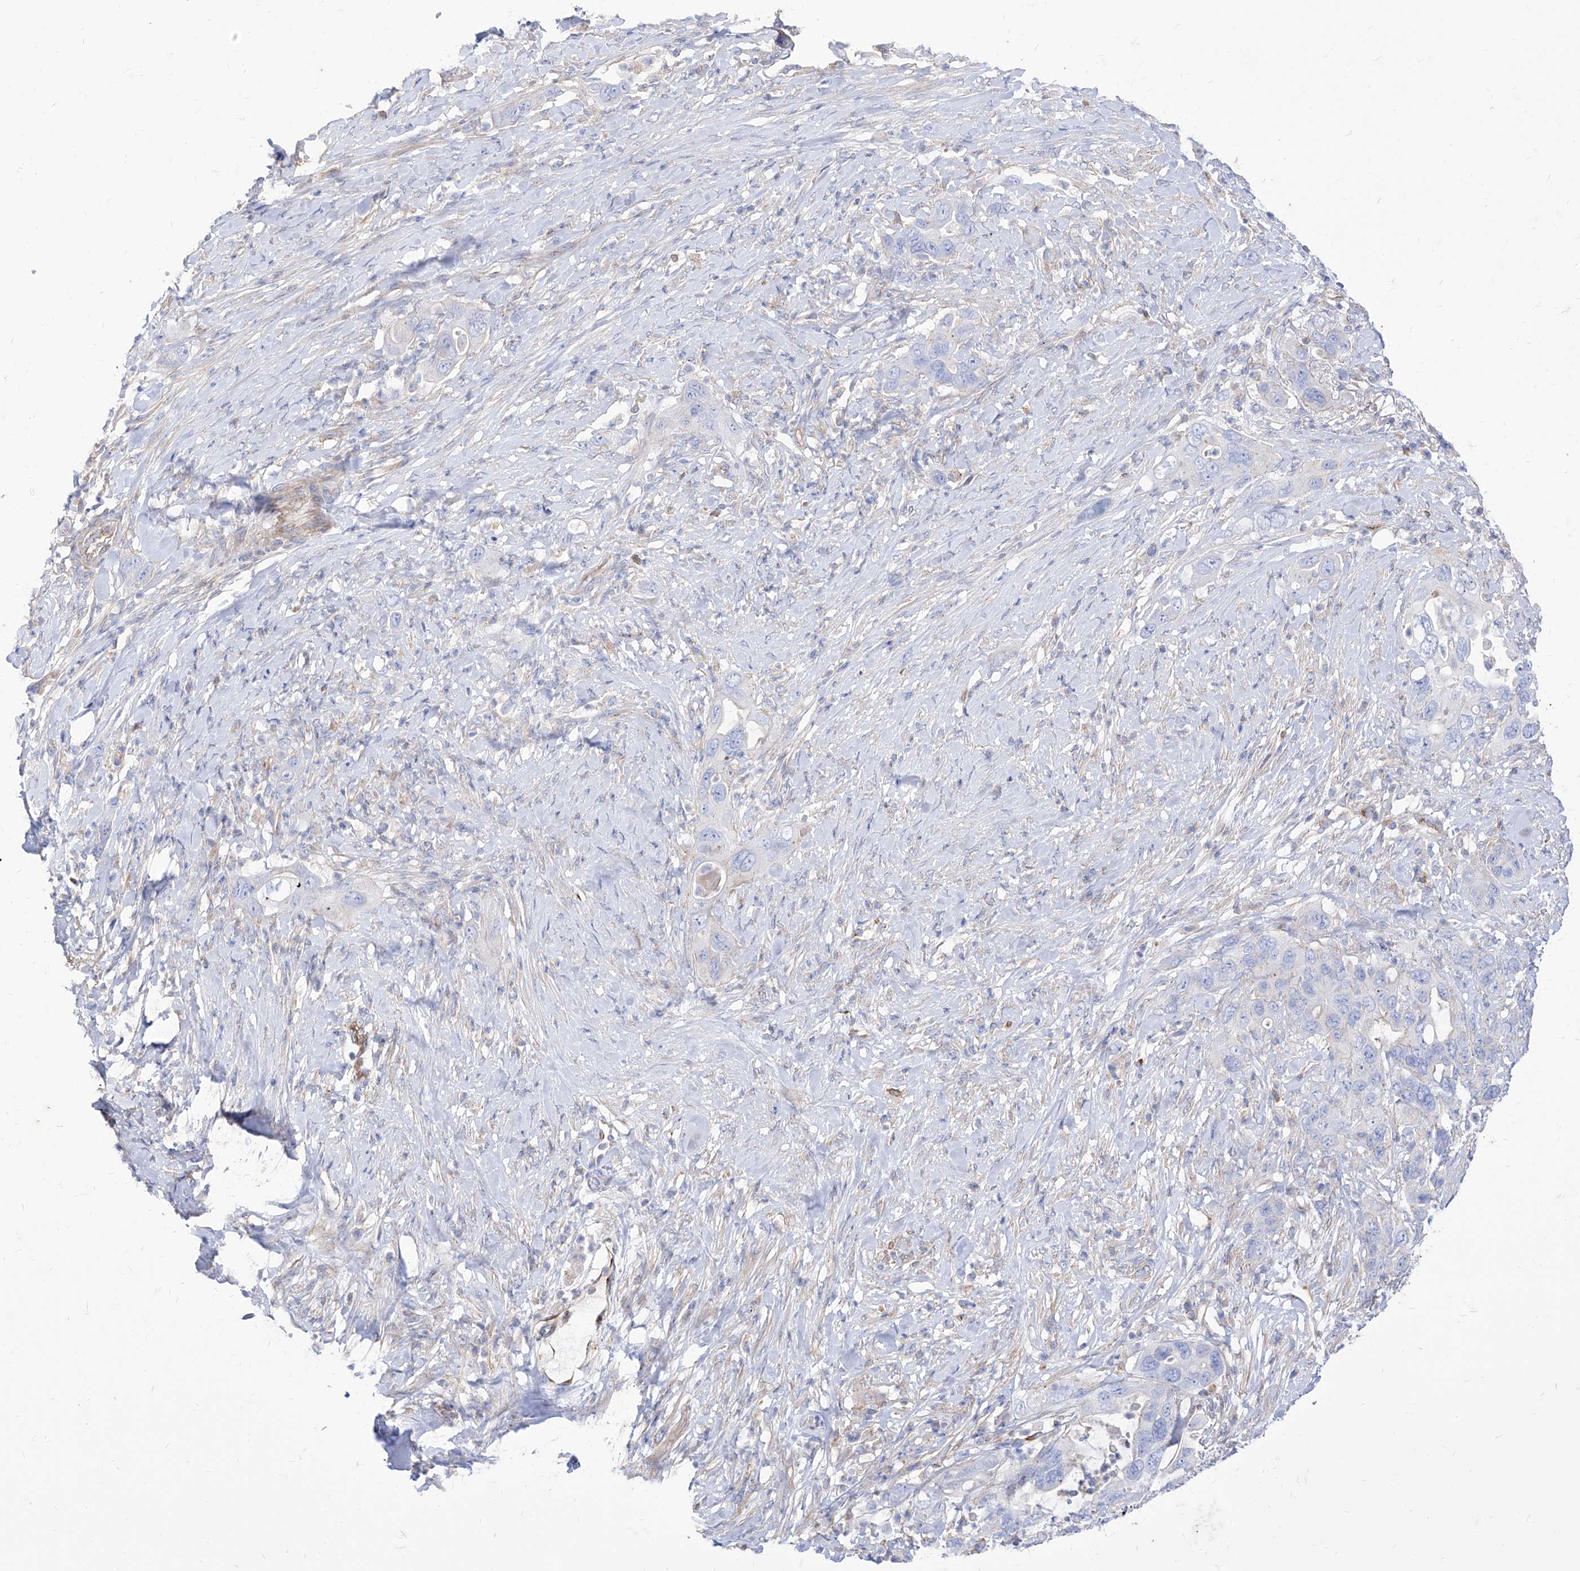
{"staining": {"intensity": "negative", "quantity": "none", "location": "none"}, "tissue": "pancreatic cancer", "cell_type": "Tumor cells", "image_type": "cancer", "snomed": [{"axis": "morphology", "description": "Adenocarcinoma, NOS"}, {"axis": "topography", "description": "Pancreas"}], "caption": "A photomicrograph of pancreatic adenocarcinoma stained for a protein displays no brown staining in tumor cells.", "gene": "C1orf74", "patient": {"sex": "female", "age": 71}}